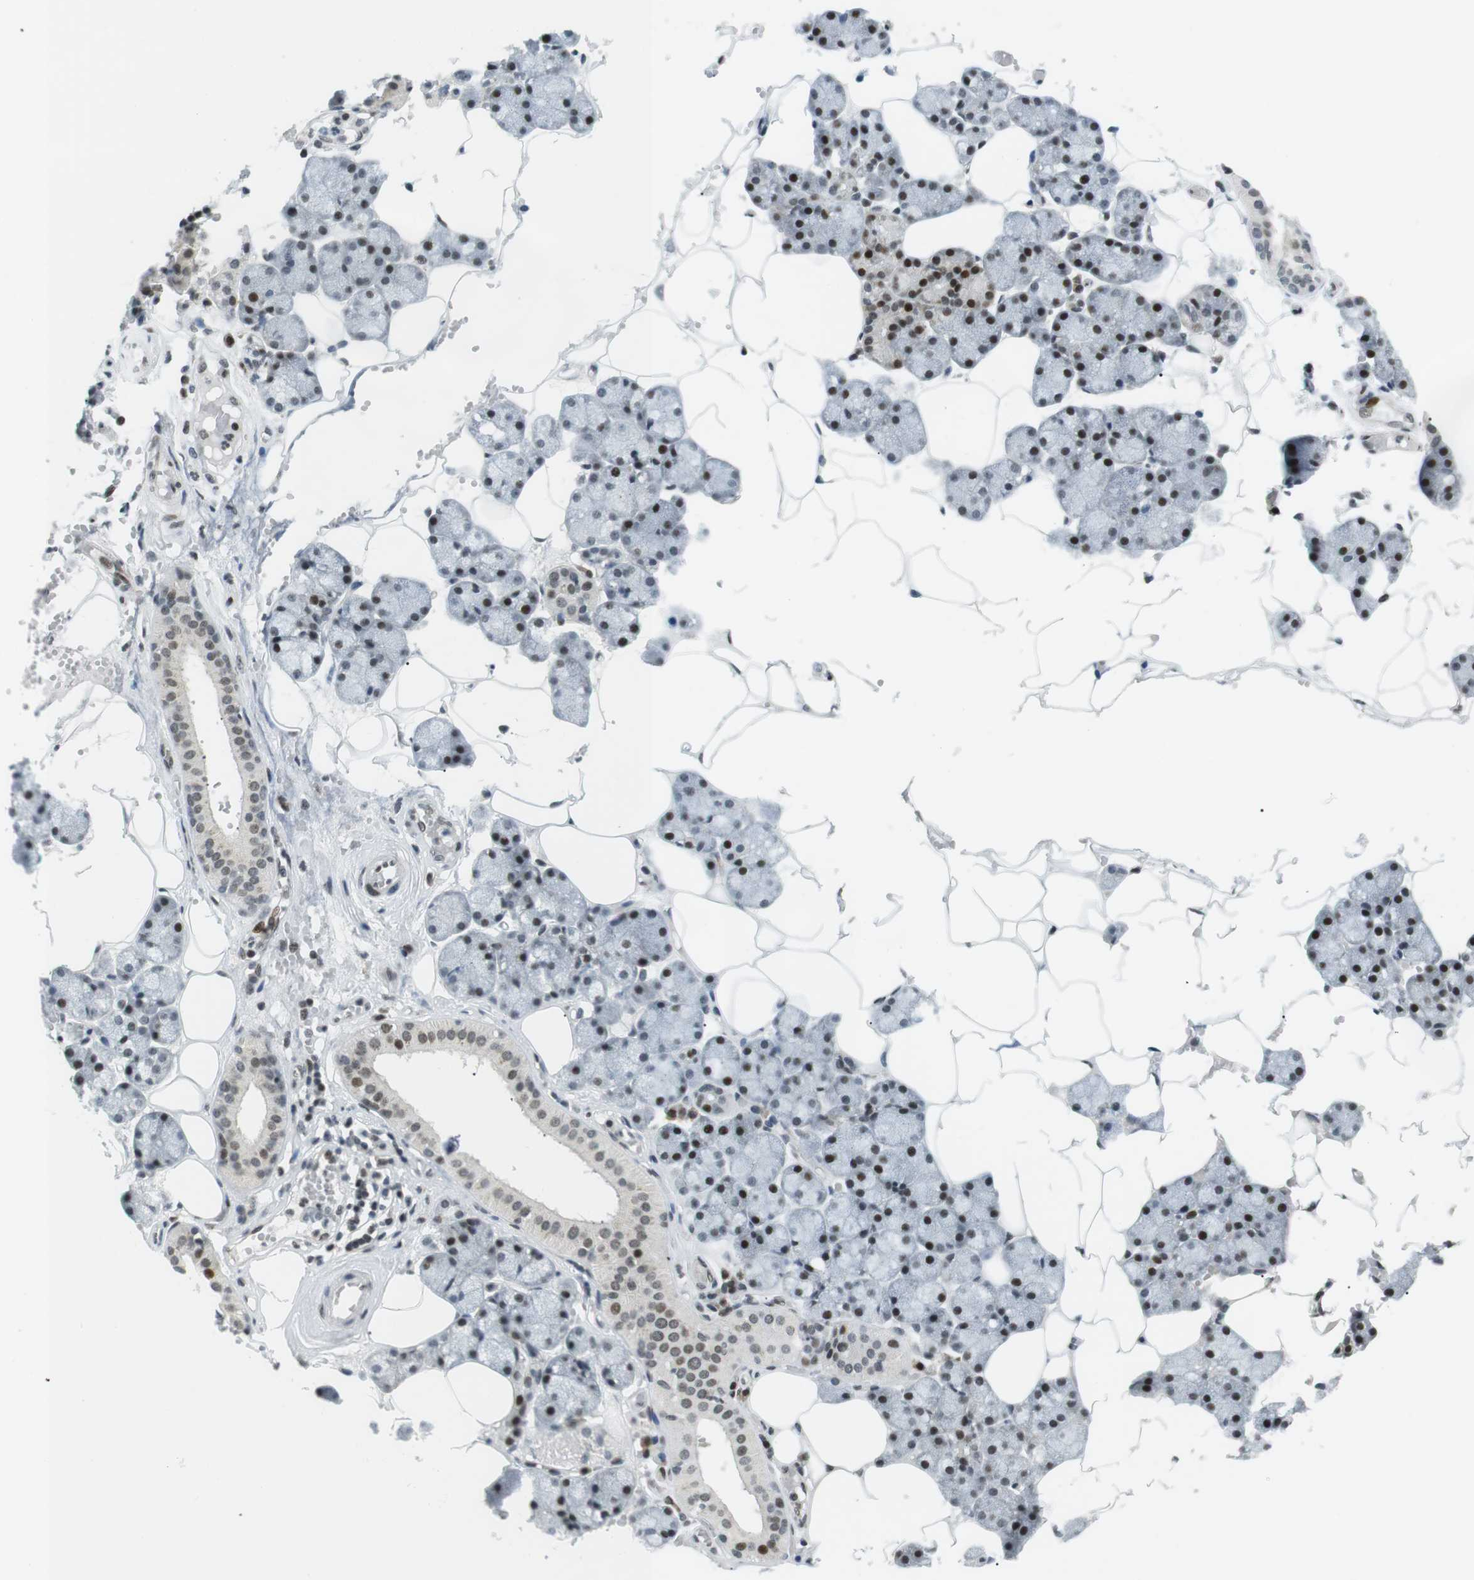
{"staining": {"intensity": "strong", "quantity": "25%-75%", "location": "nuclear"}, "tissue": "salivary gland", "cell_type": "Glandular cells", "image_type": "normal", "snomed": [{"axis": "morphology", "description": "Normal tissue, NOS"}, {"axis": "topography", "description": "Salivary gland"}], "caption": "Immunohistochemistry micrograph of benign salivary gland: human salivary gland stained using IHC demonstrates high levels of strong protein expression localized specifically in the nuclear of glandular cells, appearing as a nuclear brown color.", "gene": "CDC27", "patient": {"sex": "male", "age": 62}}